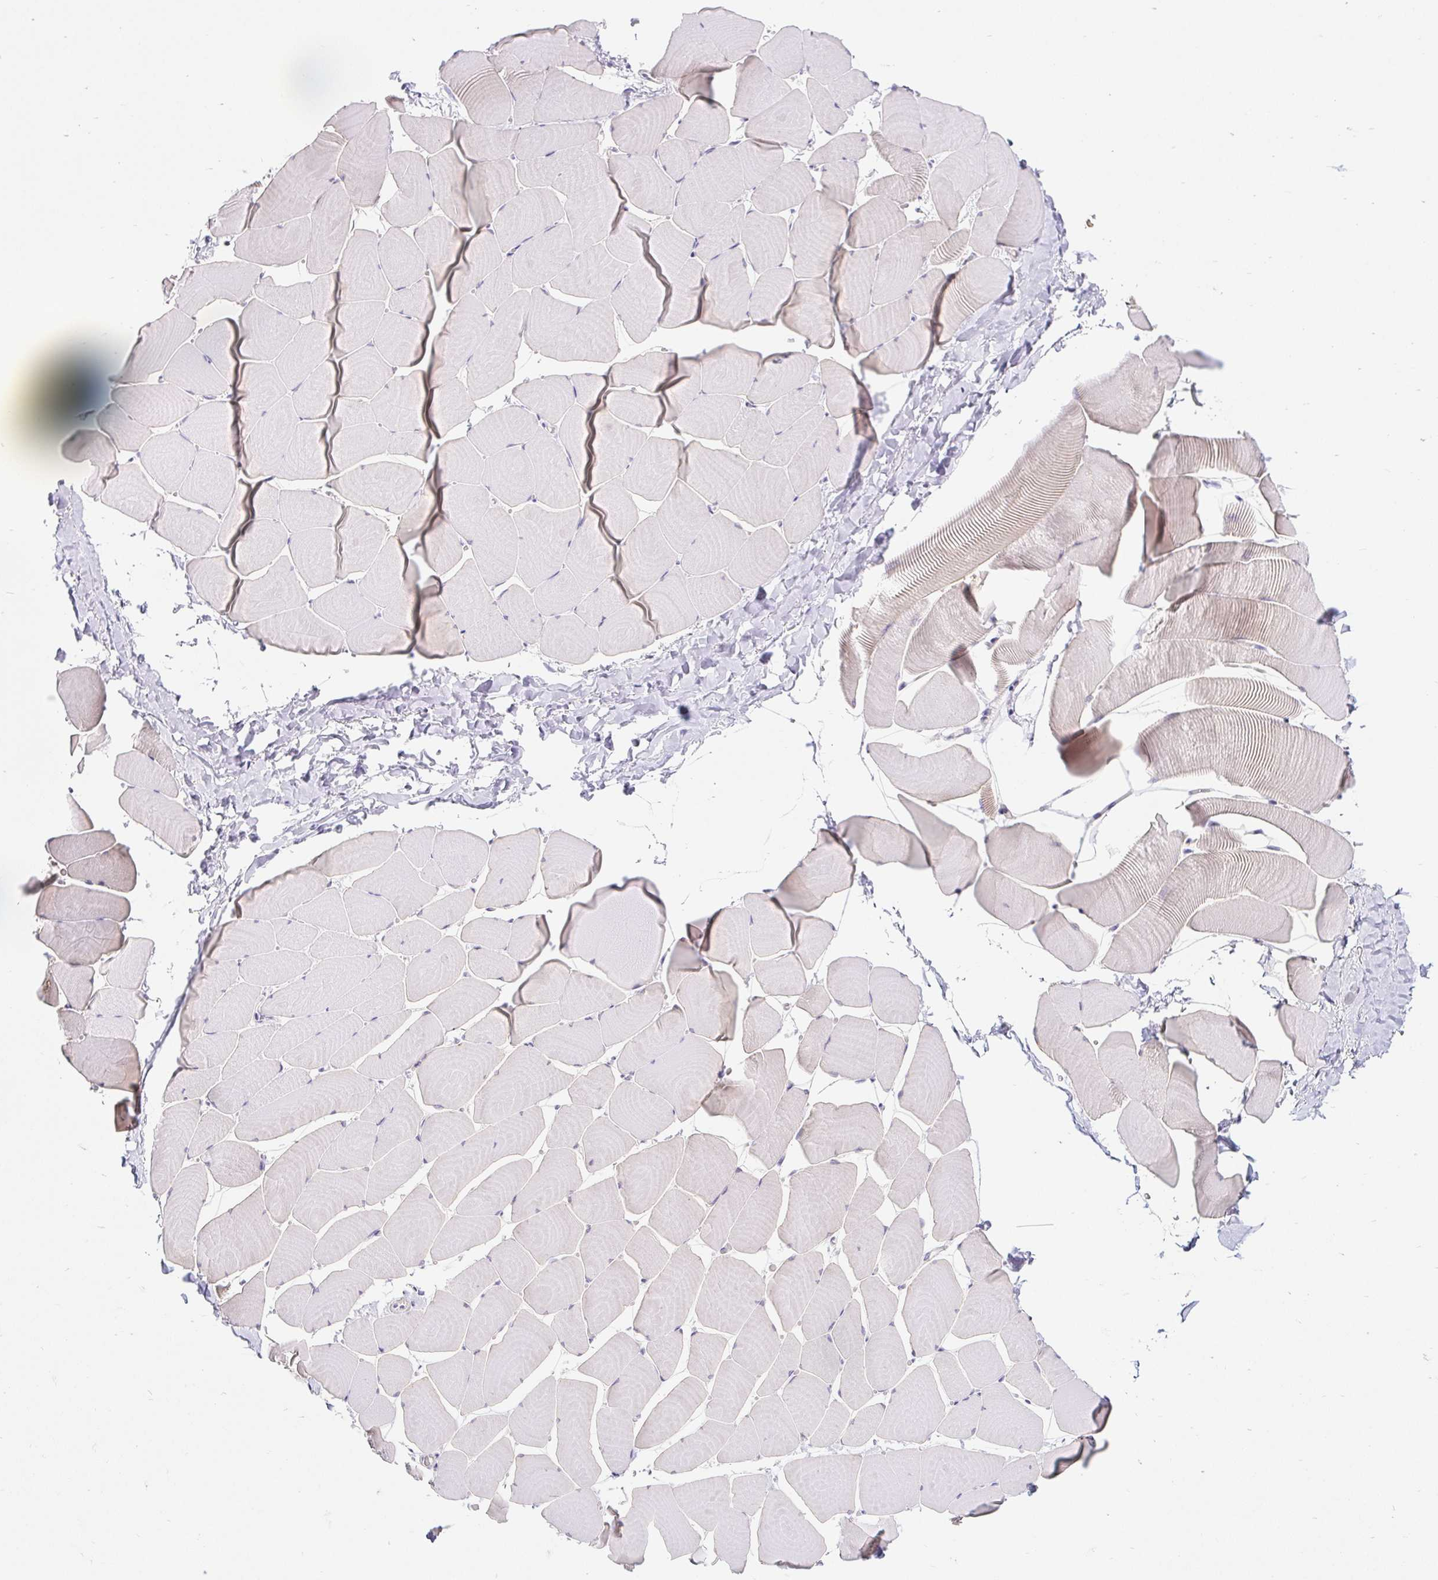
{"staining": {"intensity": "negative", "quantity": "none", "location": "none"}, "tissue": "skeletal muscle", "cell_type": "Myocytes", "image_type": "normal", "snomed": [{"axis": "morphology", "description": "Normal tissue, NOS"}, {"axis": "topography", "description": "Skeletal muscle"}], "caption": "IHC photomicrograph of benign human skeletal muscle stained for a protein (brown), which demonstrates no positivity in myocytes.", "gene": "BCAS1", "patient": {"sex": "male", "age": 25}}